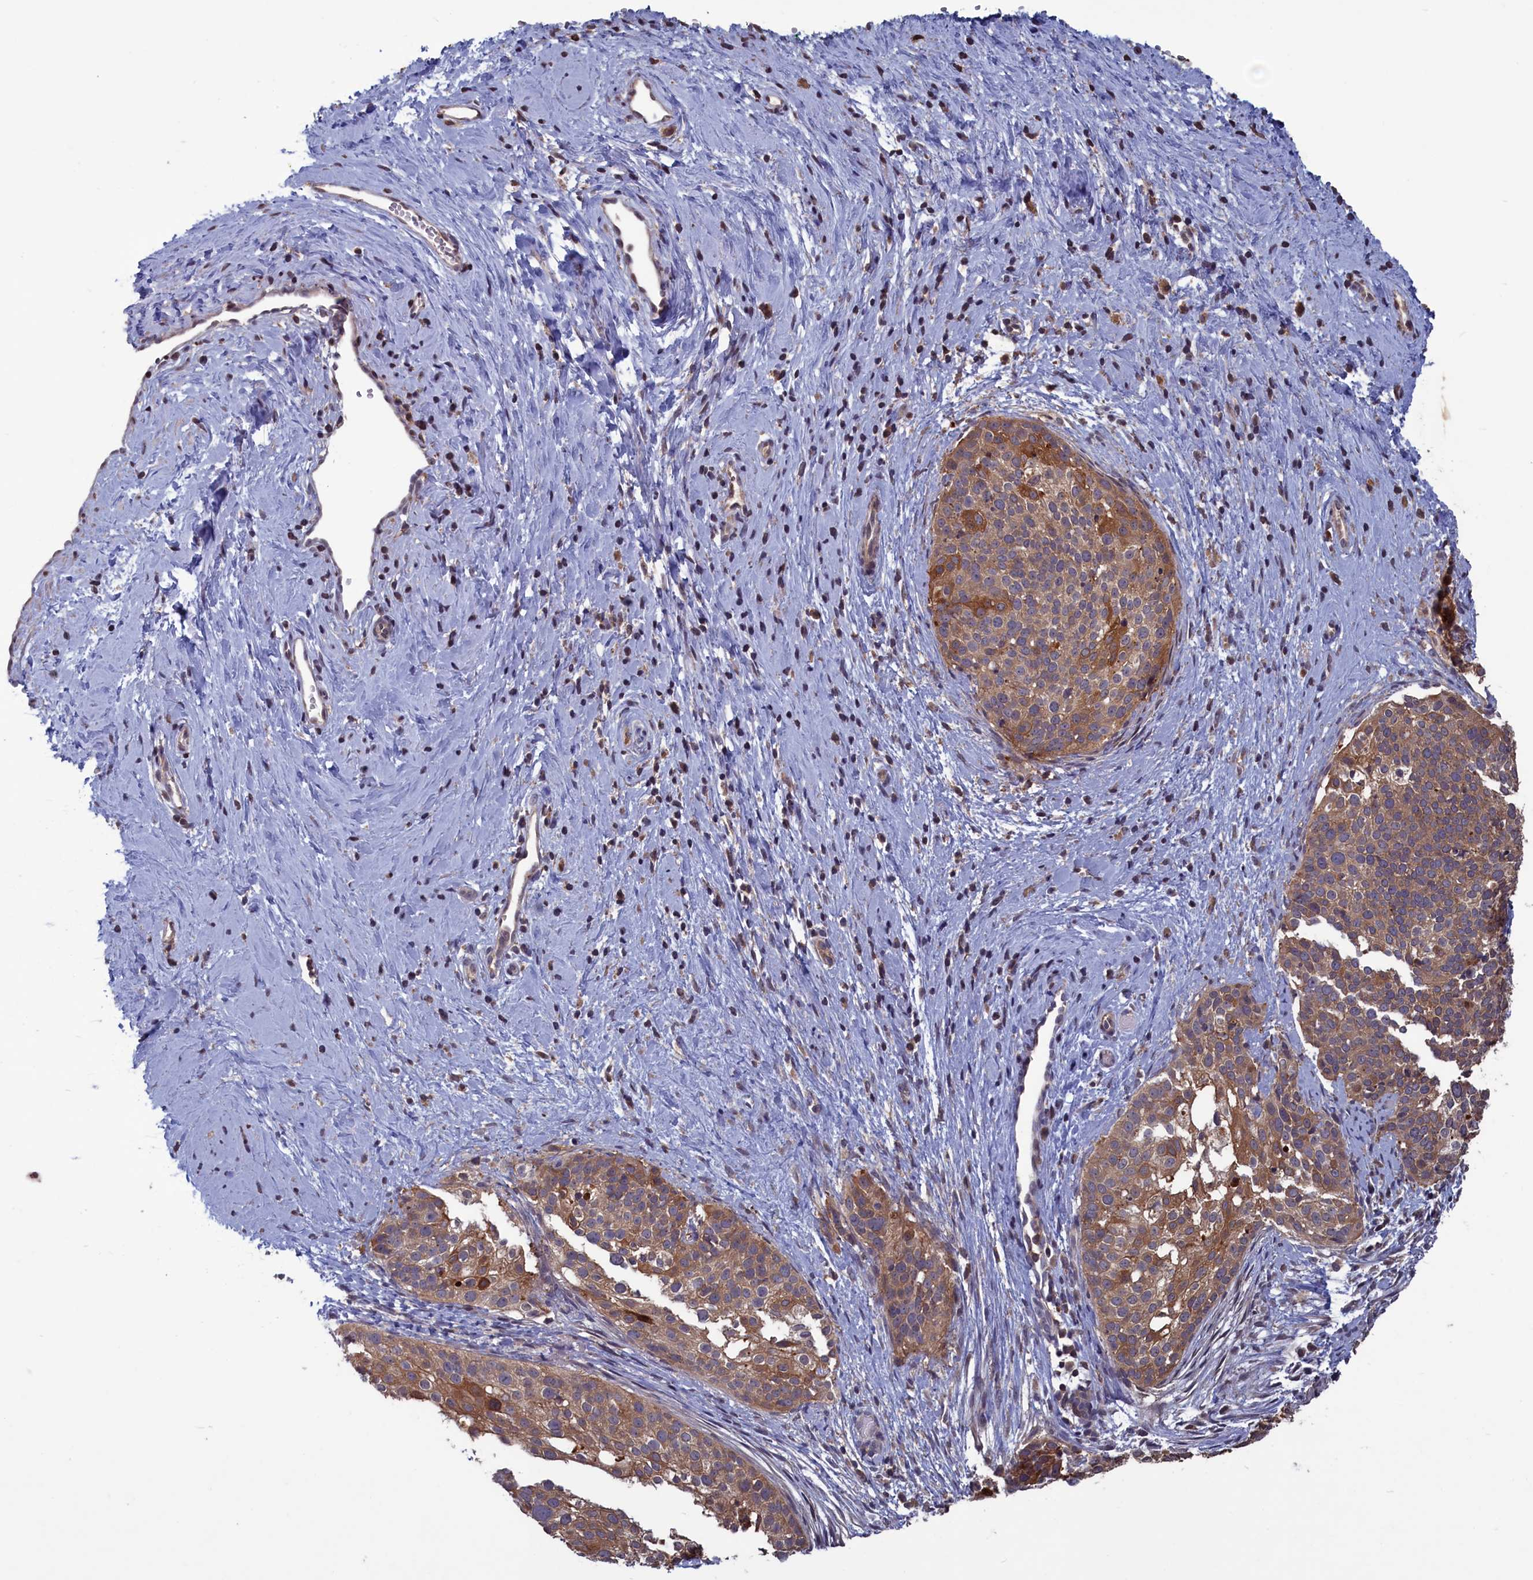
{"staining": {"intensity": "moderate", "quantity": ">75%", "location": "cytoplasmic/membranous,nuclear"}, "tissue": "cervical cancer", "cell_type": "Tumor cells", "image_type": "cancer", "snomed": [{"axis": "morphology", "description": "Squamous cell carcinoma, NOS"}, {"axis": "topography", "description": "Cervix"}], "caption": "Cervical squamous cell carcinoma stained with a protein marker shows moderate staining in tumor cells.", "gene": "CACTIN", "patient": {"sex": "female", "age": 44}}